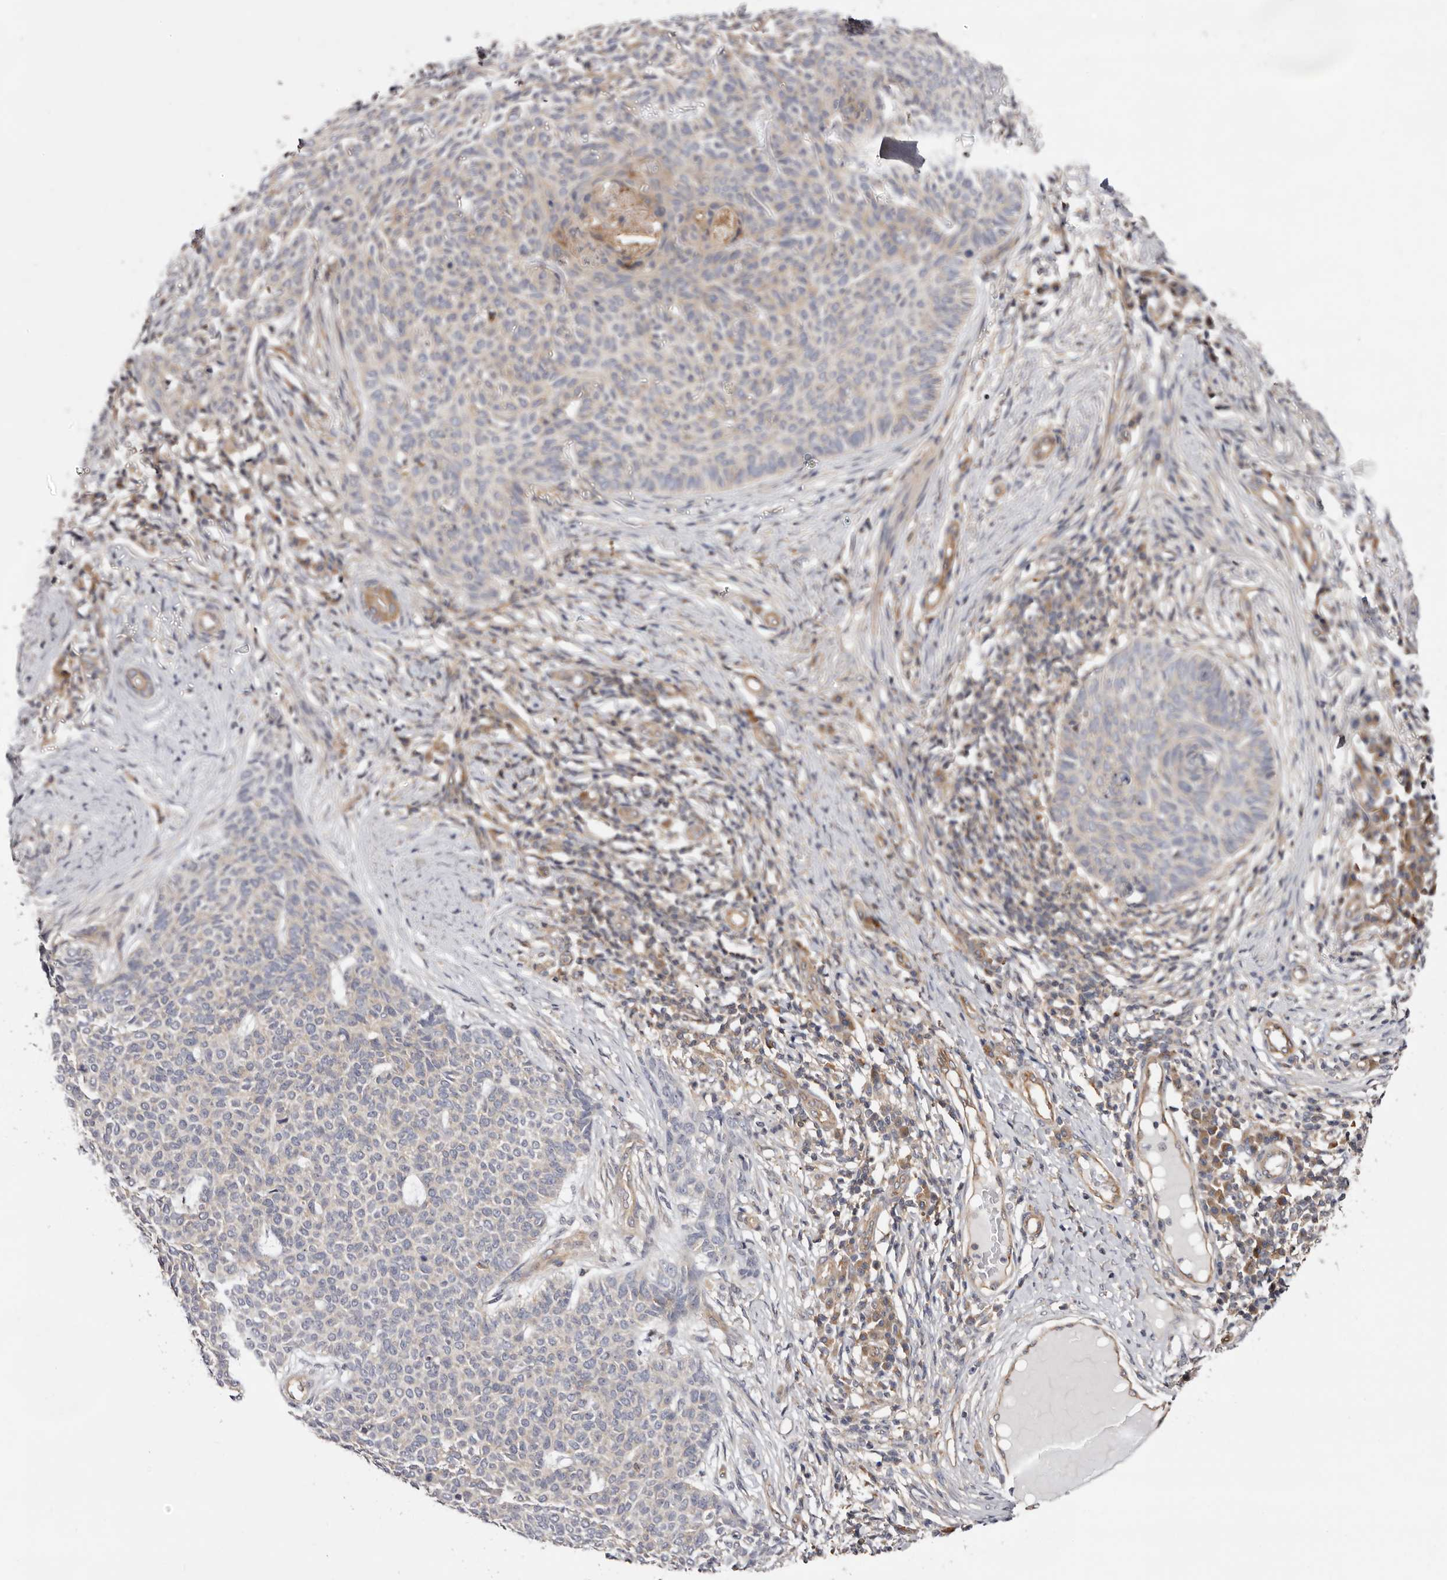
{"staining": {"intensity": "negative", "quantity": "none", "location": "none"}, "tissue": "skin cancer", "cell_type": "Tumor cells", "image_type": "cancer", "snomed": [{"axis": "morphology", "description": "Normal tissue, NOS"}, {"axis": "morphology", "description": "Basal cell carcinoma"}, {"axis": "topography", "description": "Skin"}], "caption": "An image of basal cell carcinoma (skin) stained for a protein reveals no brown staining in tumor cells.", "gene": "PANK4", "patient": {"sex": "male", "age": 50}}